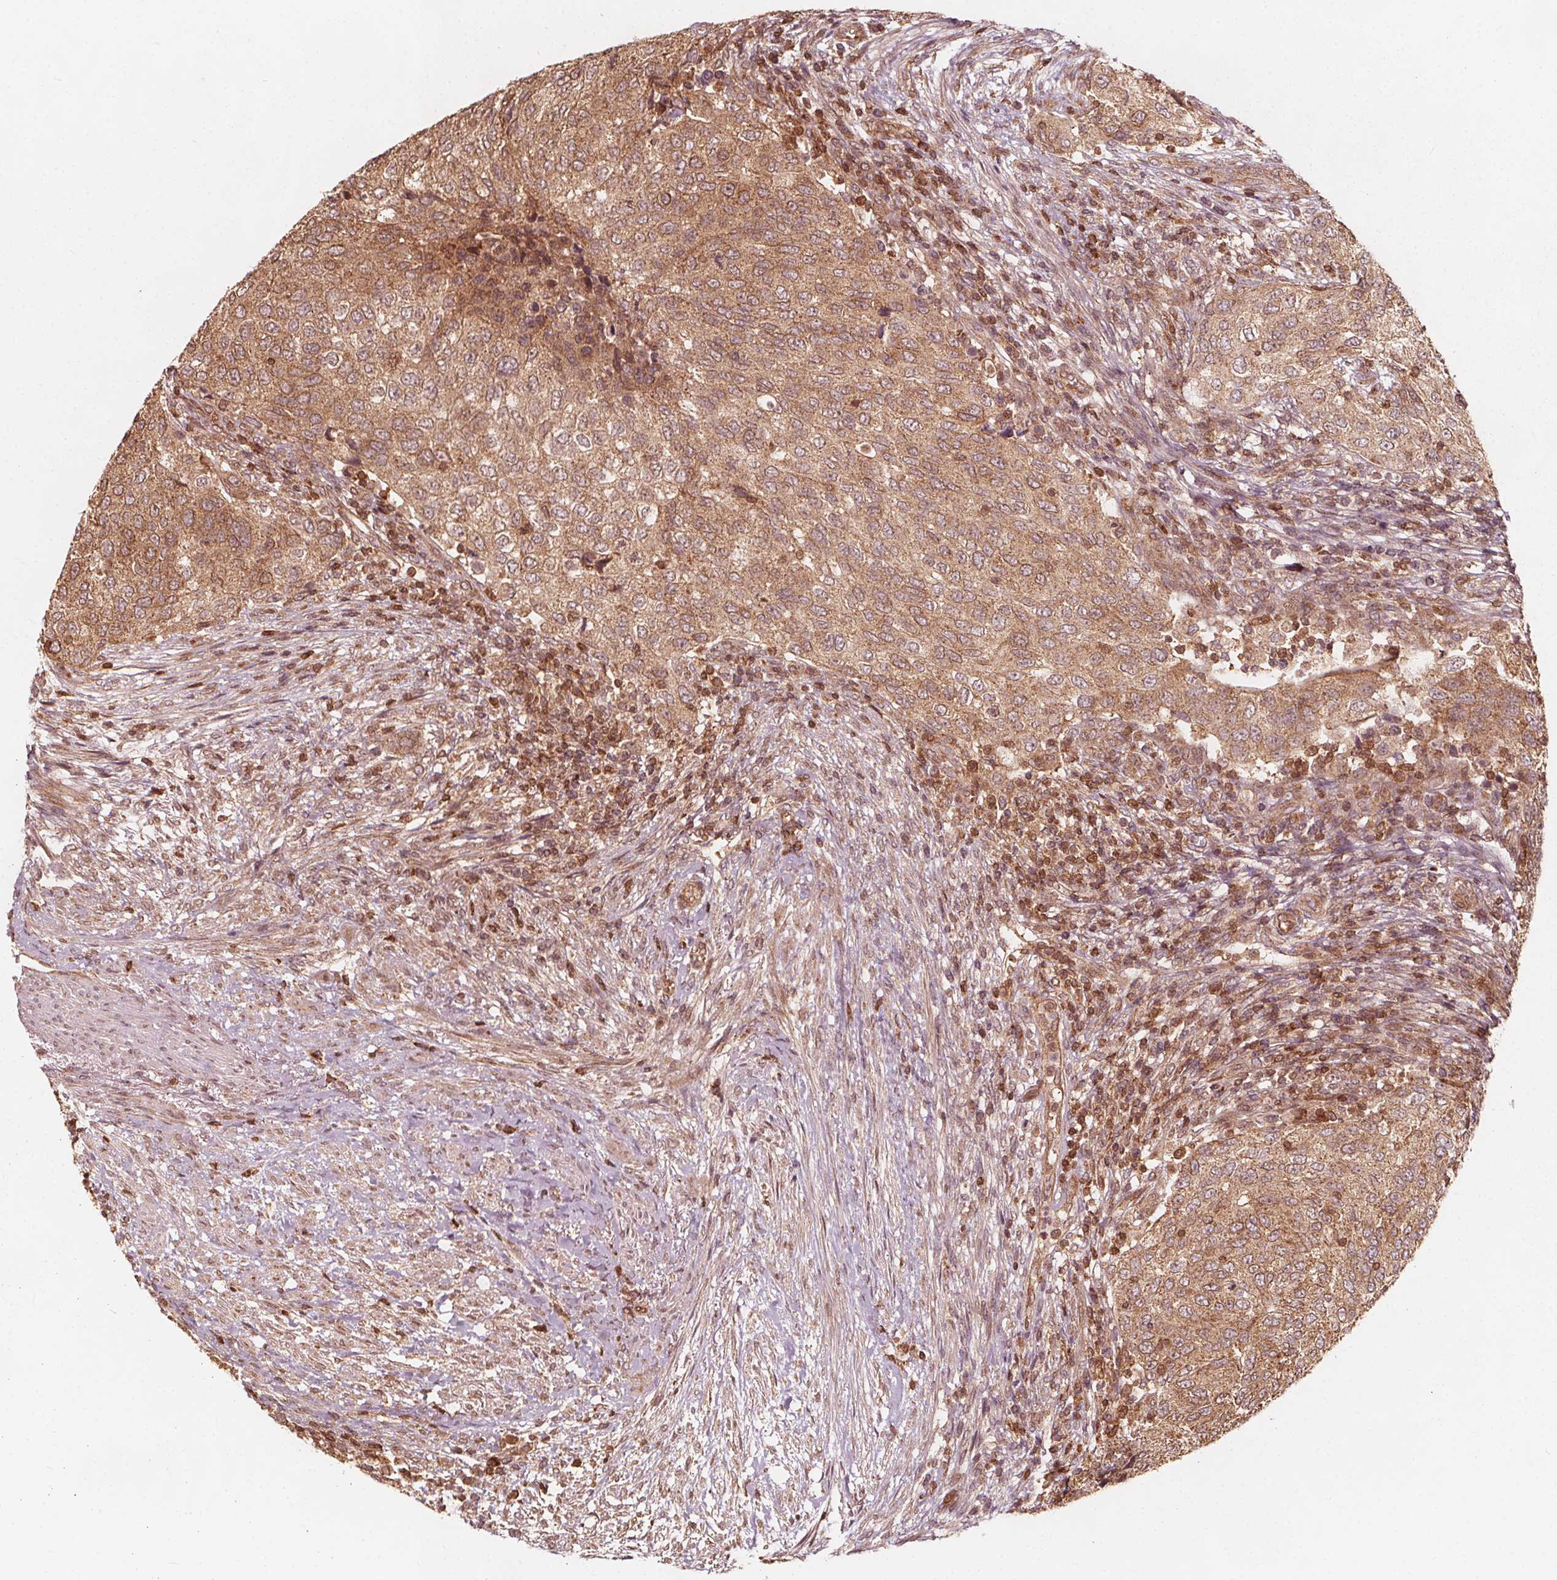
{"staining": {"intensity": "moderate", "quantity": ">75%", "location": "cytoplasmic/membranous"}, "tissue": "urothelial cancer", "cell_type": "Tumor cells", "image_type": "cancer", "snomed": [{"axis": "morphology", "description": "Urothelial carcinoma, High grade"}, {"axis": "topography", "description": "Urinary bladder"}], "caption": "A photomicrograph showing moderate cytoplasmic/membranous expression in approximately >75% of tumor cells in urothelial cancer, as visualized by brown immunohistochemical staining.", "gene": "AIP", "patient": {"sex": "female", "age": 78}}